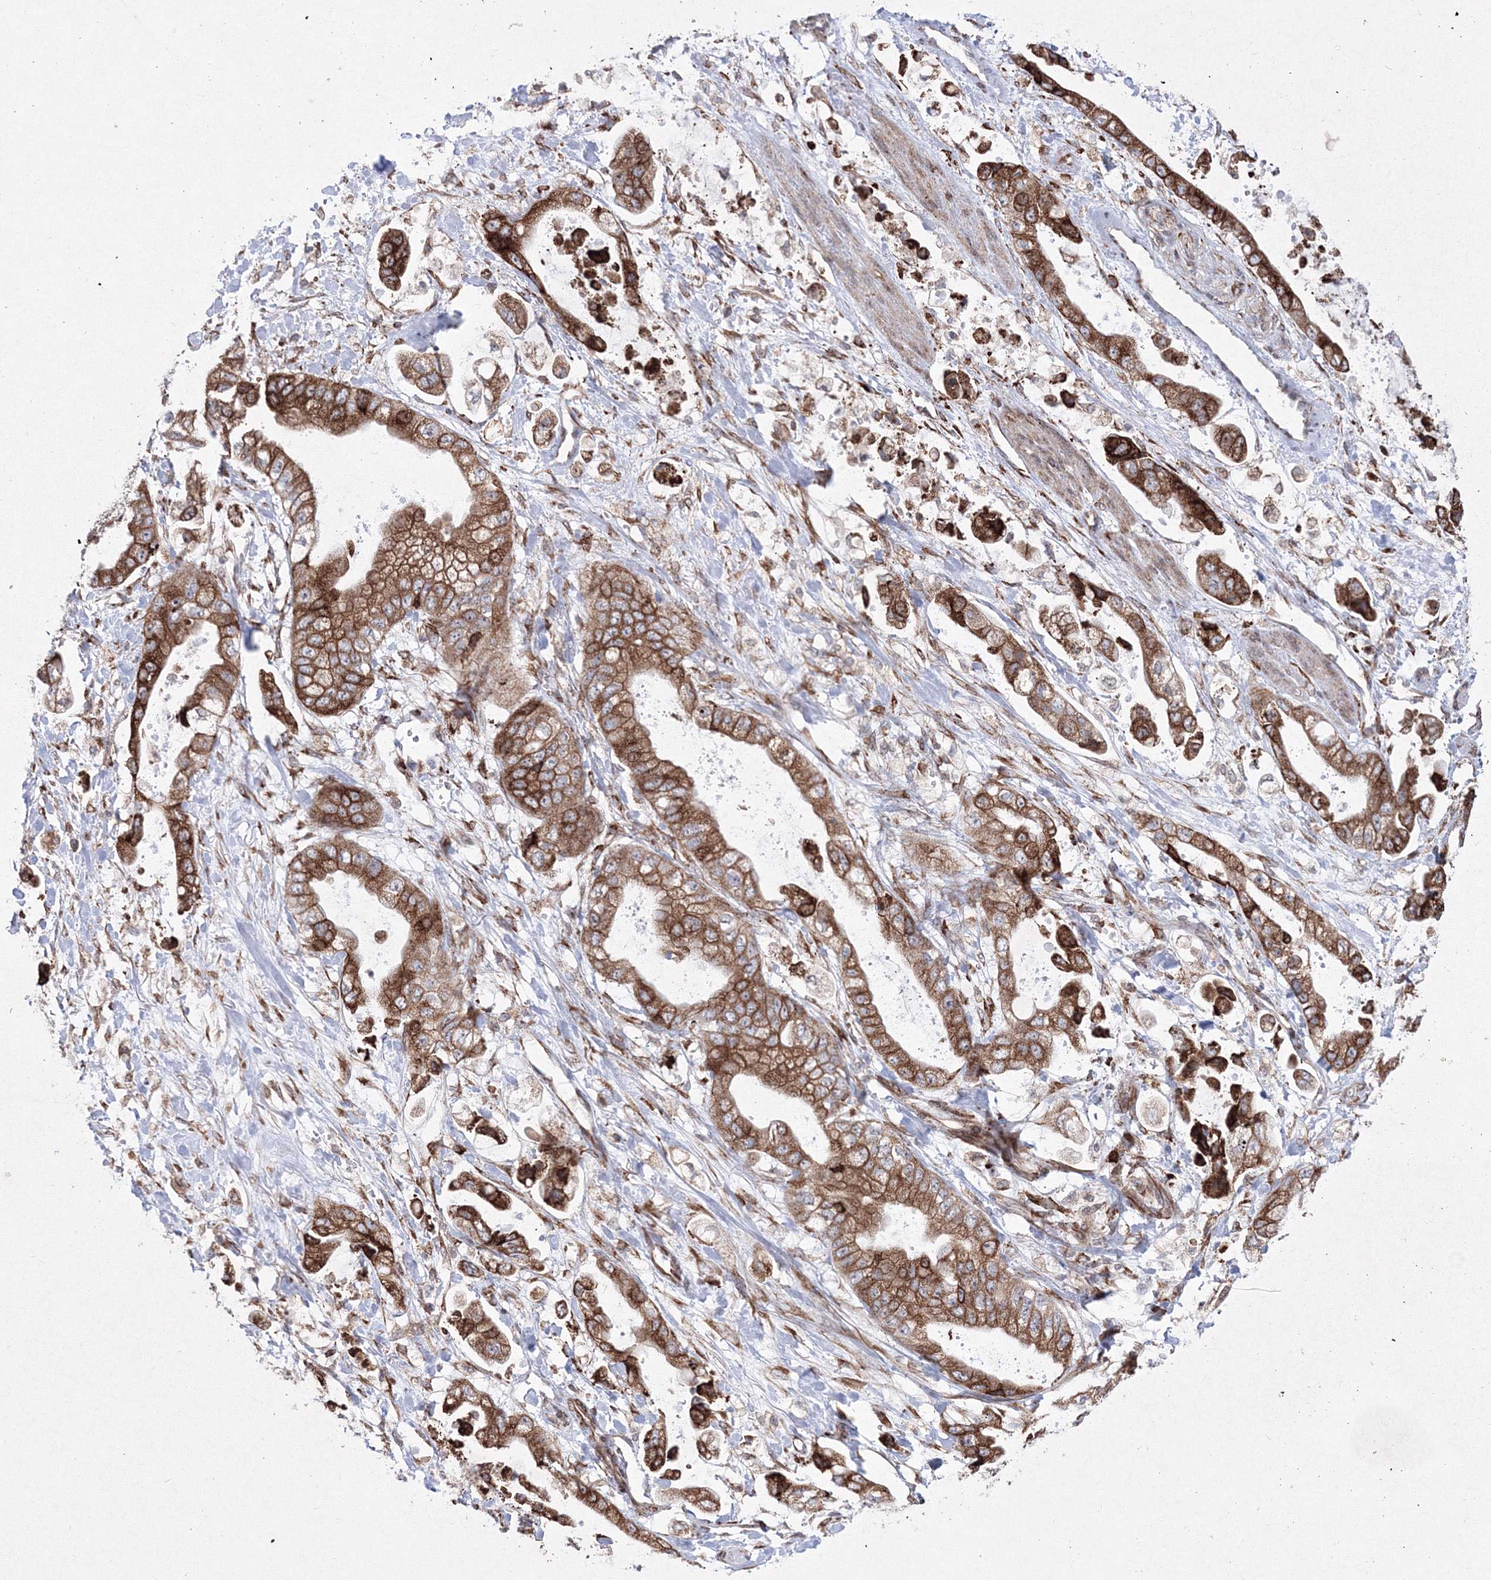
{"staining": {"intensity": "strong", "quantity": ">75%", "location": "cytoplasmic/membranous"}, "tissue": "stomach cancer", "cell_type": "Tumor cells", "image_type": "cancer", "snomed": [{"axis": "morphology", "description": "Adenocarcinoma, NOS"}, {"axis": "topography", "description": "Stomach"}], "caption": "DAB (3,3'-diaminobenzidine) immunohistochemical staining of adenocarcinoma (stomach) reveals strong cytoplasmic/membranous protein expression in approximately >75% of tumor cells. (IHC, brightfield microscopy, high magnification).", "gene": "EFCAB12", "patient": {"sex": "male", "age": 62}}